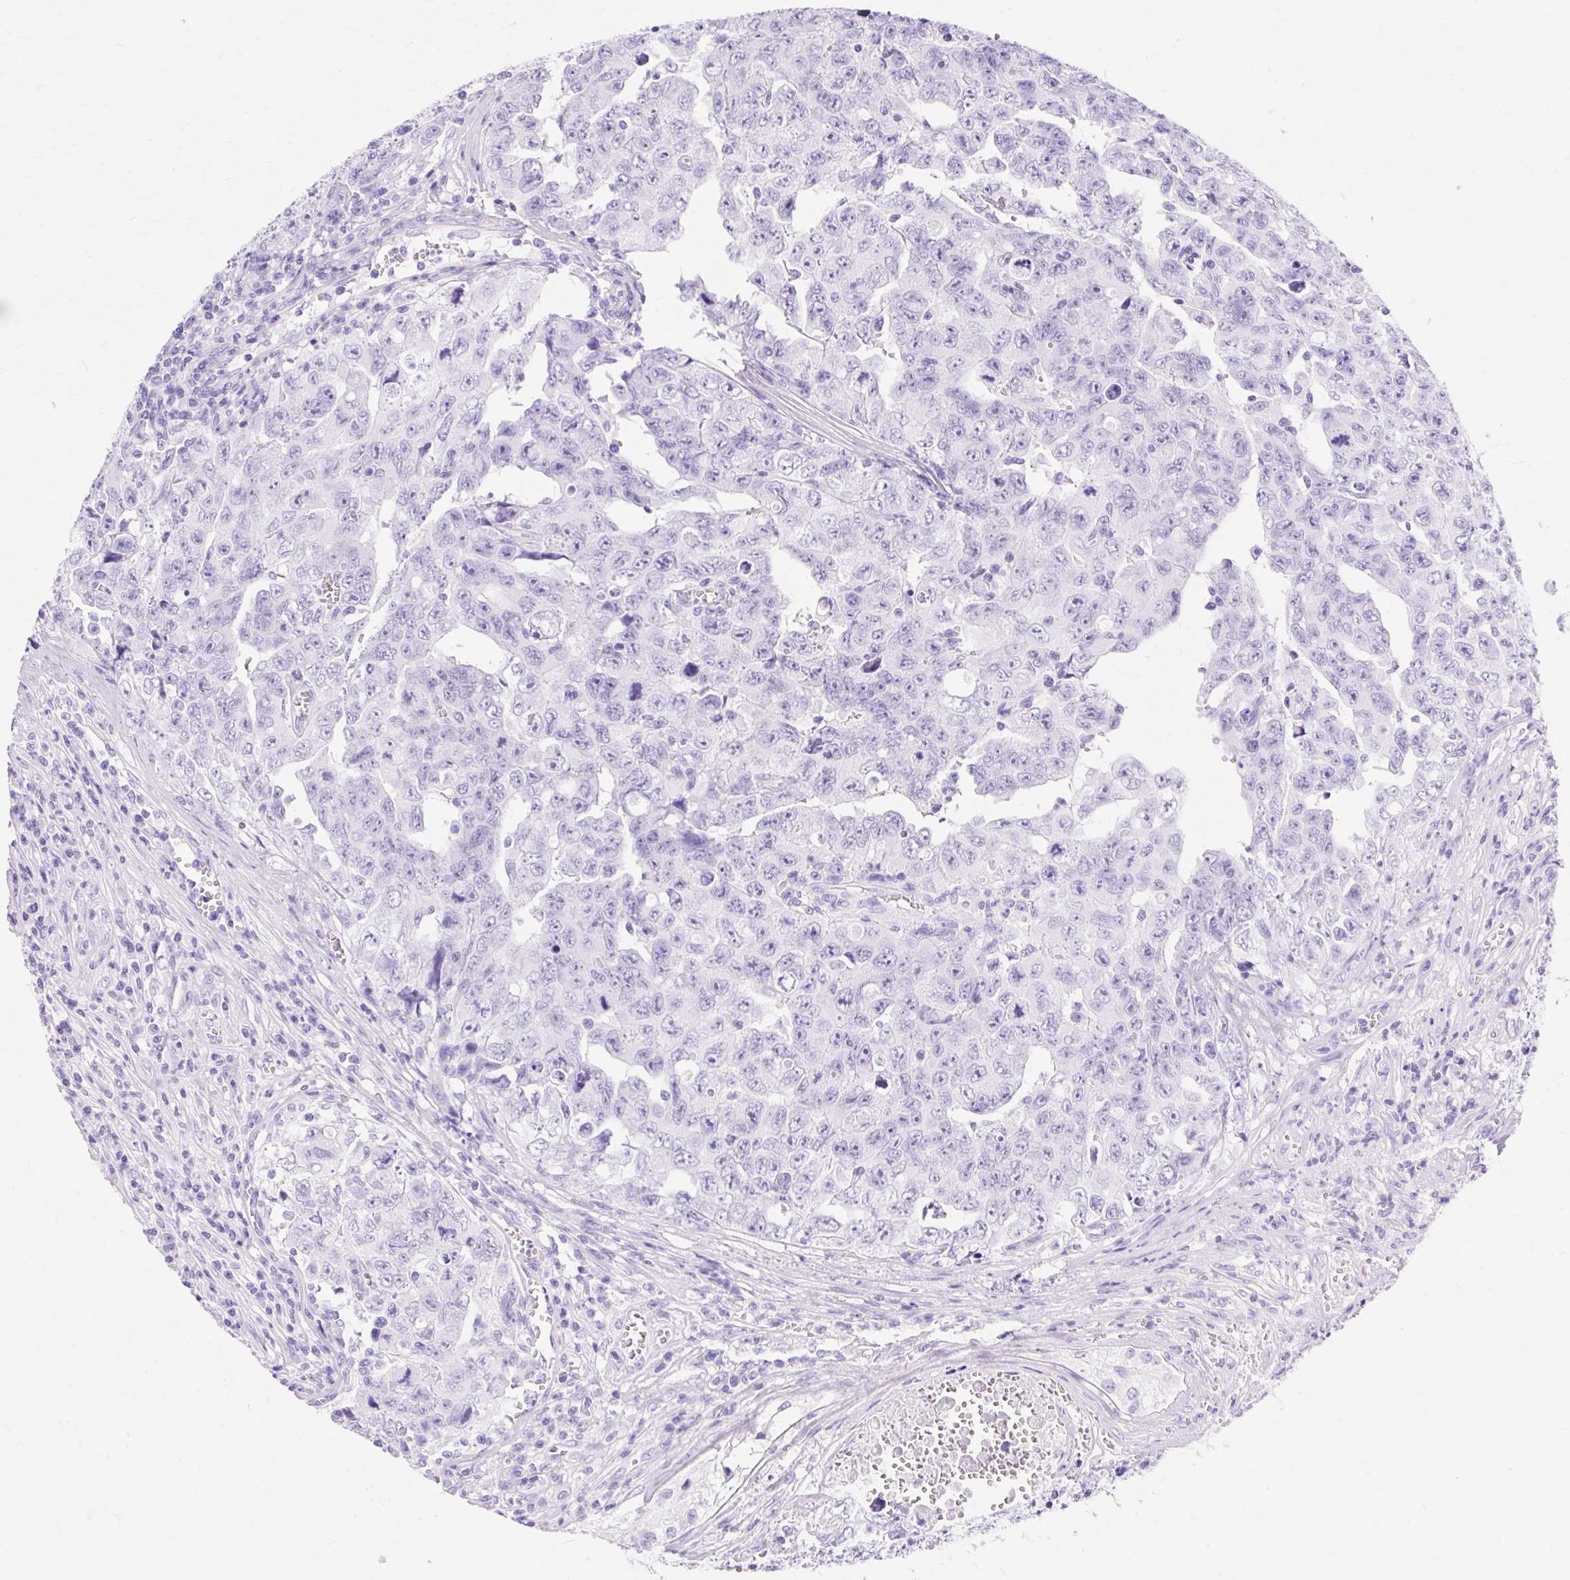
{"staining": {"intensity": "negative", "quantity": "none", "location": "none"}, "tissue": "testis cancer", "cell_type": "Tumor cells", "image_type": "cancer", "snomed": [{"axis": "morphology", "description": "Carcinoma, Embryonal, NOS"}, {"axis": "topography", "description": "Testis"}], "caption": "Immunohistochemistry (IHC) of testis cancer reveals no expression in tumor cells.", "gene": "MBP", "patient": {"sex": "male", "age": 24}}